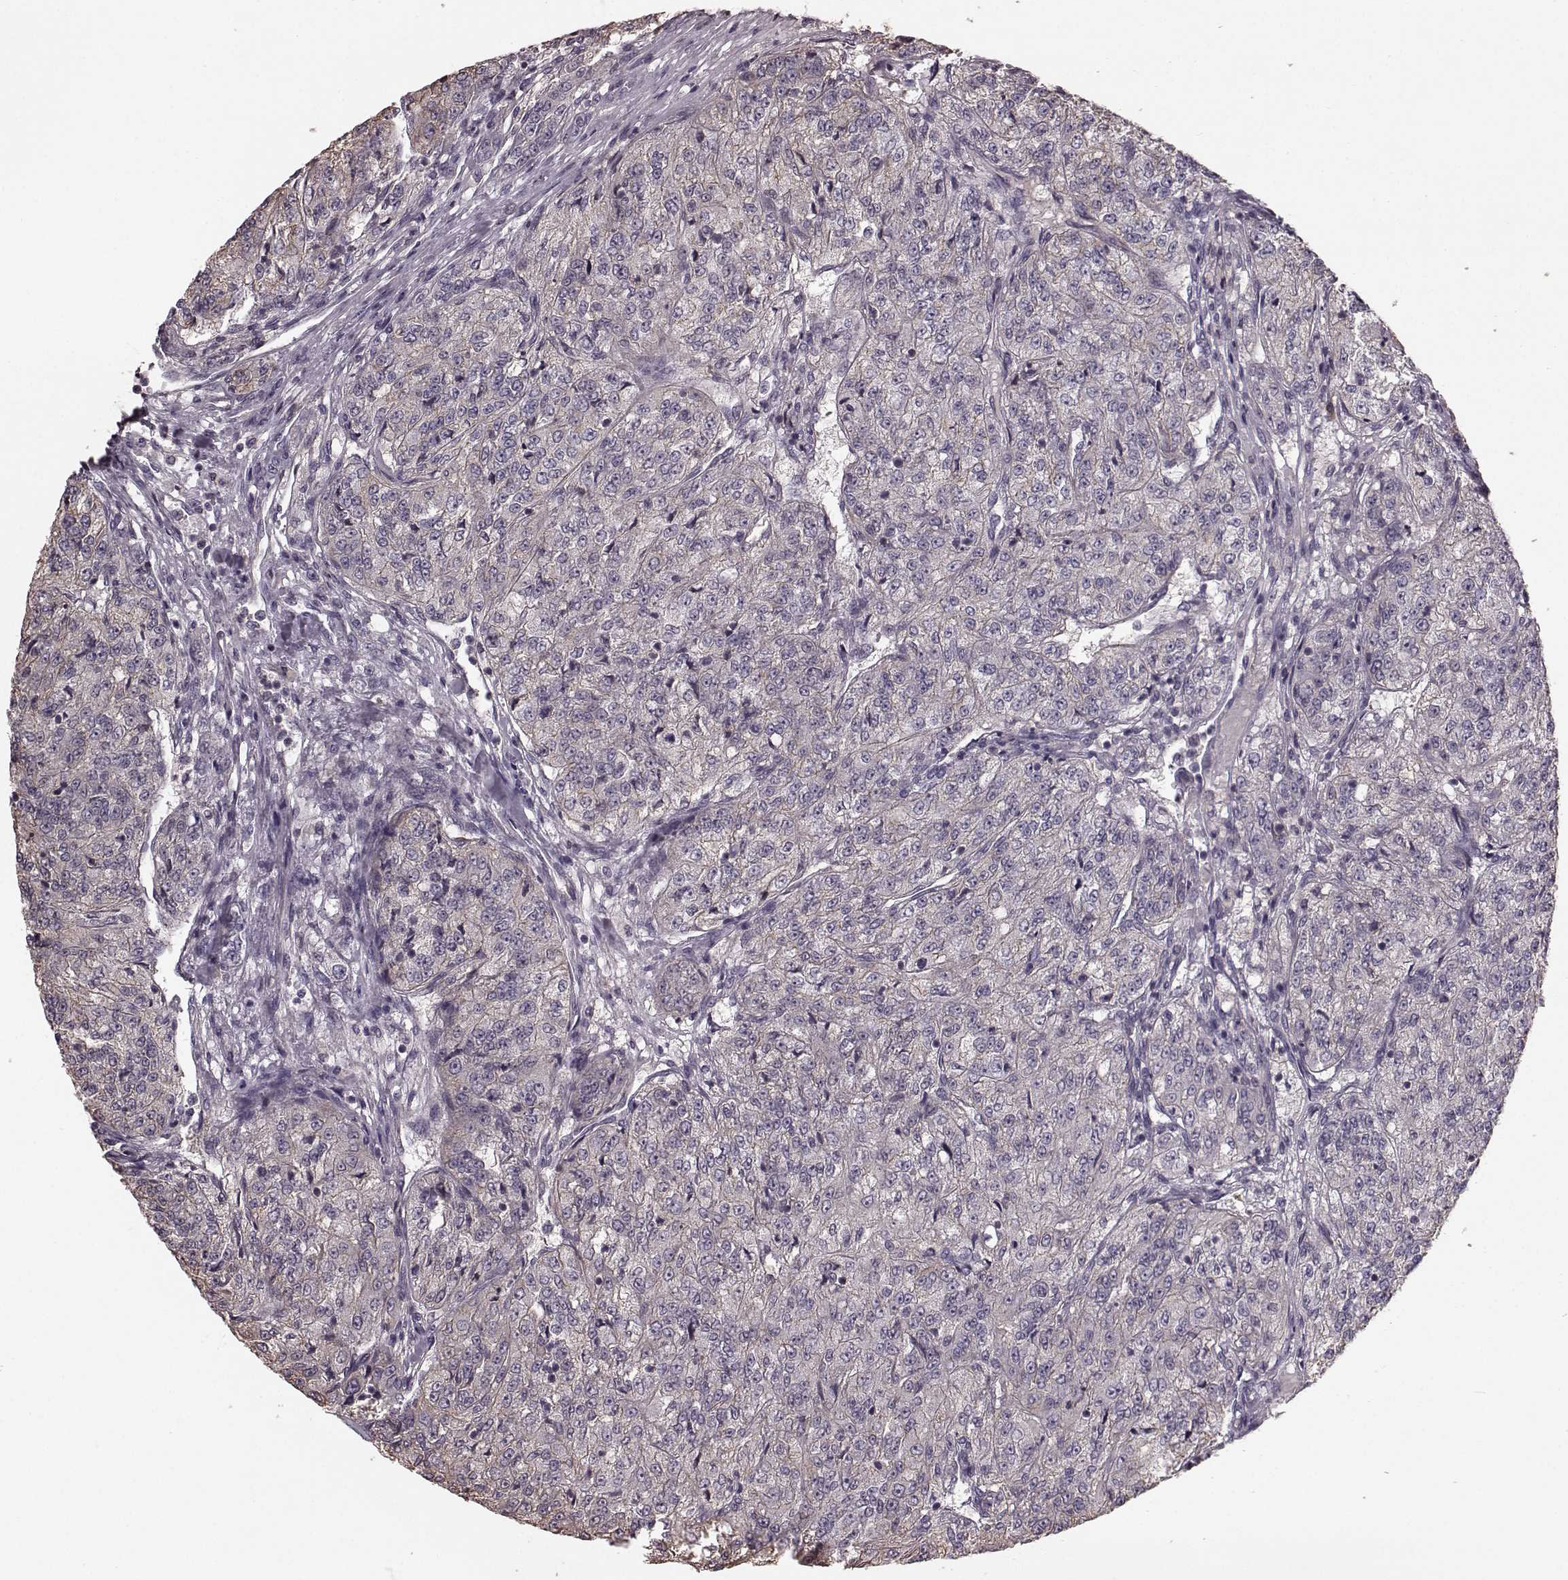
{"staining": {"intensity": "negative", "quantity": "none", "location": "none"}, "tissue": "renal cancer", "cell_type": "Tumor cells", "image_type": "cancer", "snomed": [{"axis": "morphology", "description": "Adenocarcinoma, NOS"}, {"axis": "topography", "description": "Kidney"}], "caption": "Renal adenocarcinoma was stained to show a protein in brown. There is no significant staining in tumor cells.", "gene": "PDCD1", "patient": {"sex": "female", "age": 63}}